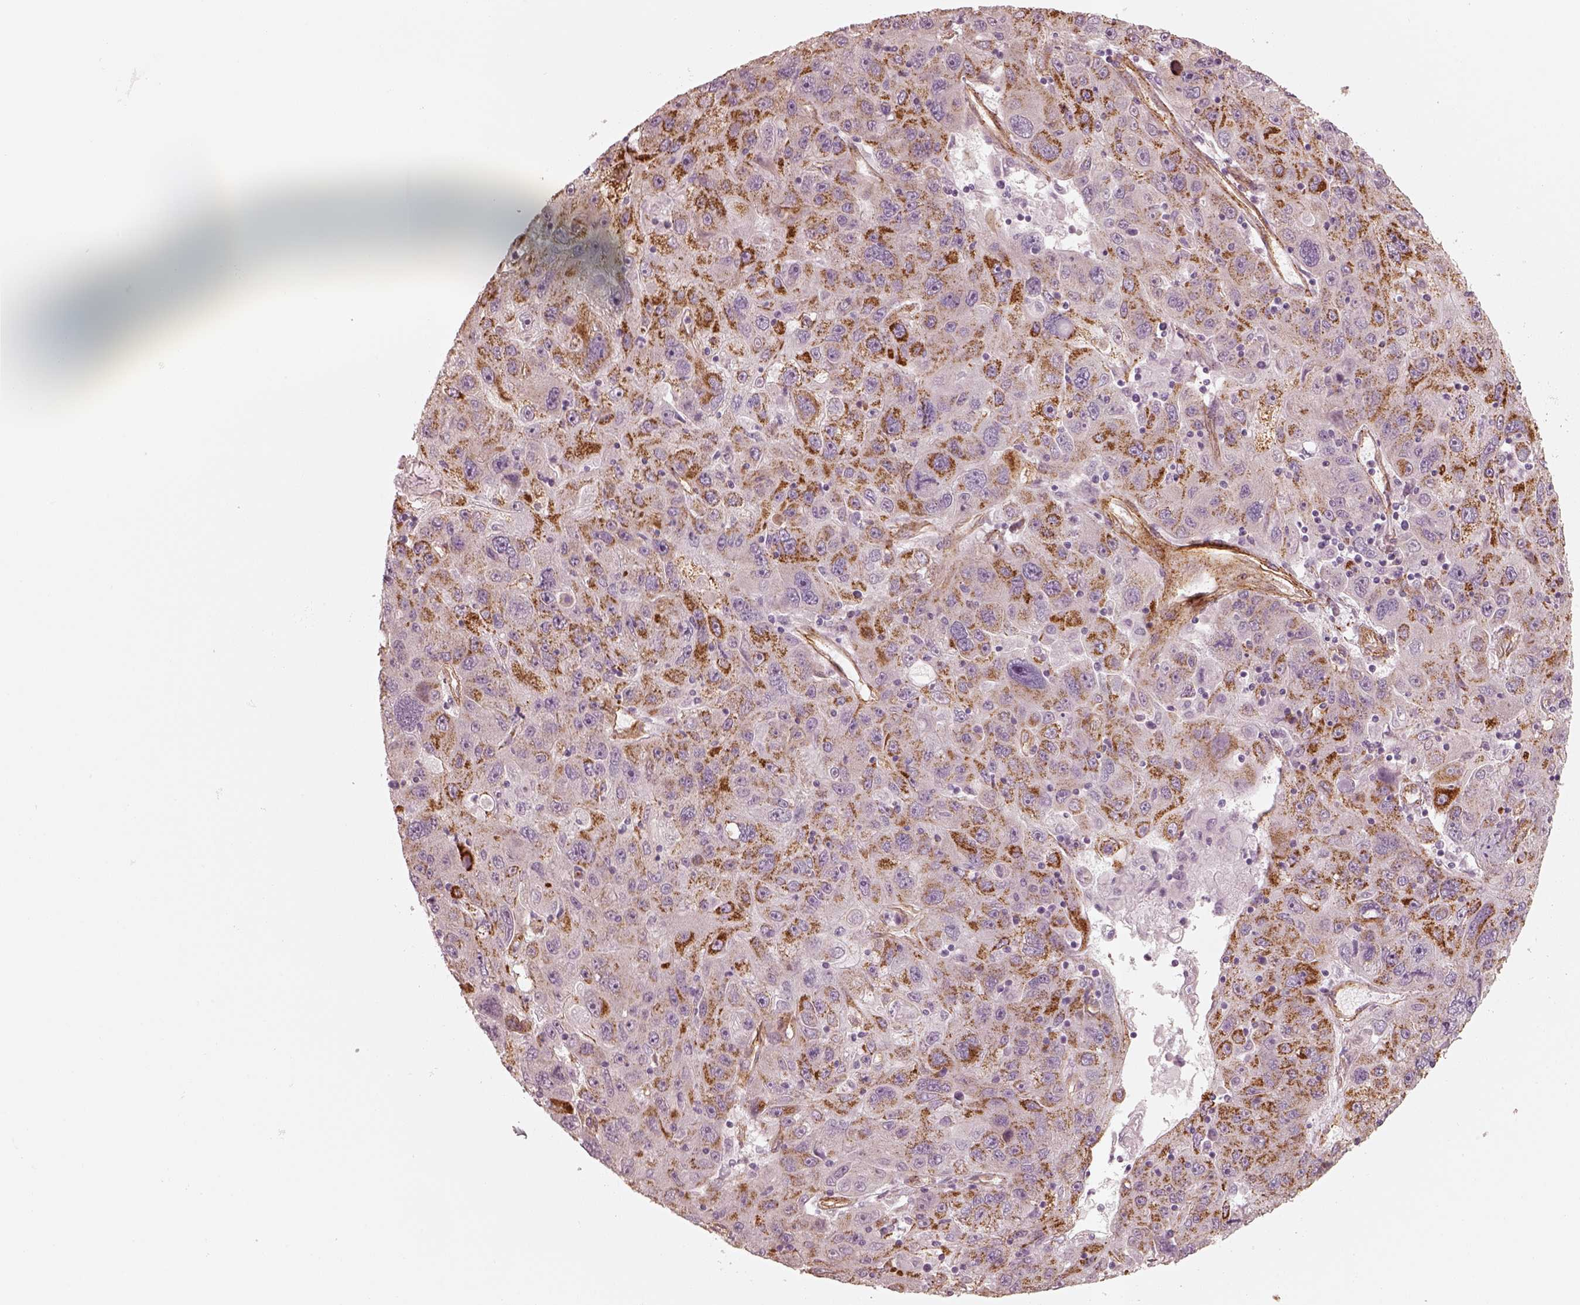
{"staining": {"intensity": "moderate", "quantity": "25%-75%", "location": "cytoplasmic/membranous"}, "tissue": "stomach cancer", "cell_type": "Tumor cells", "image_type": "cancer", "snomed": [{"axis": "morphology", "description": "Adenocarcinoma, NOS"}, {"axis": "topography", "description": "Stomach"}], "caption": "Stomach adenocarcinoma was stained to show a protein in brown. There is medium levels of moderate cytoplasmic/membranous positivity in approximately 25%-75% of tumor cells.", "gene": "CRYM", "patient": {"sex": "male", "age": 56}}